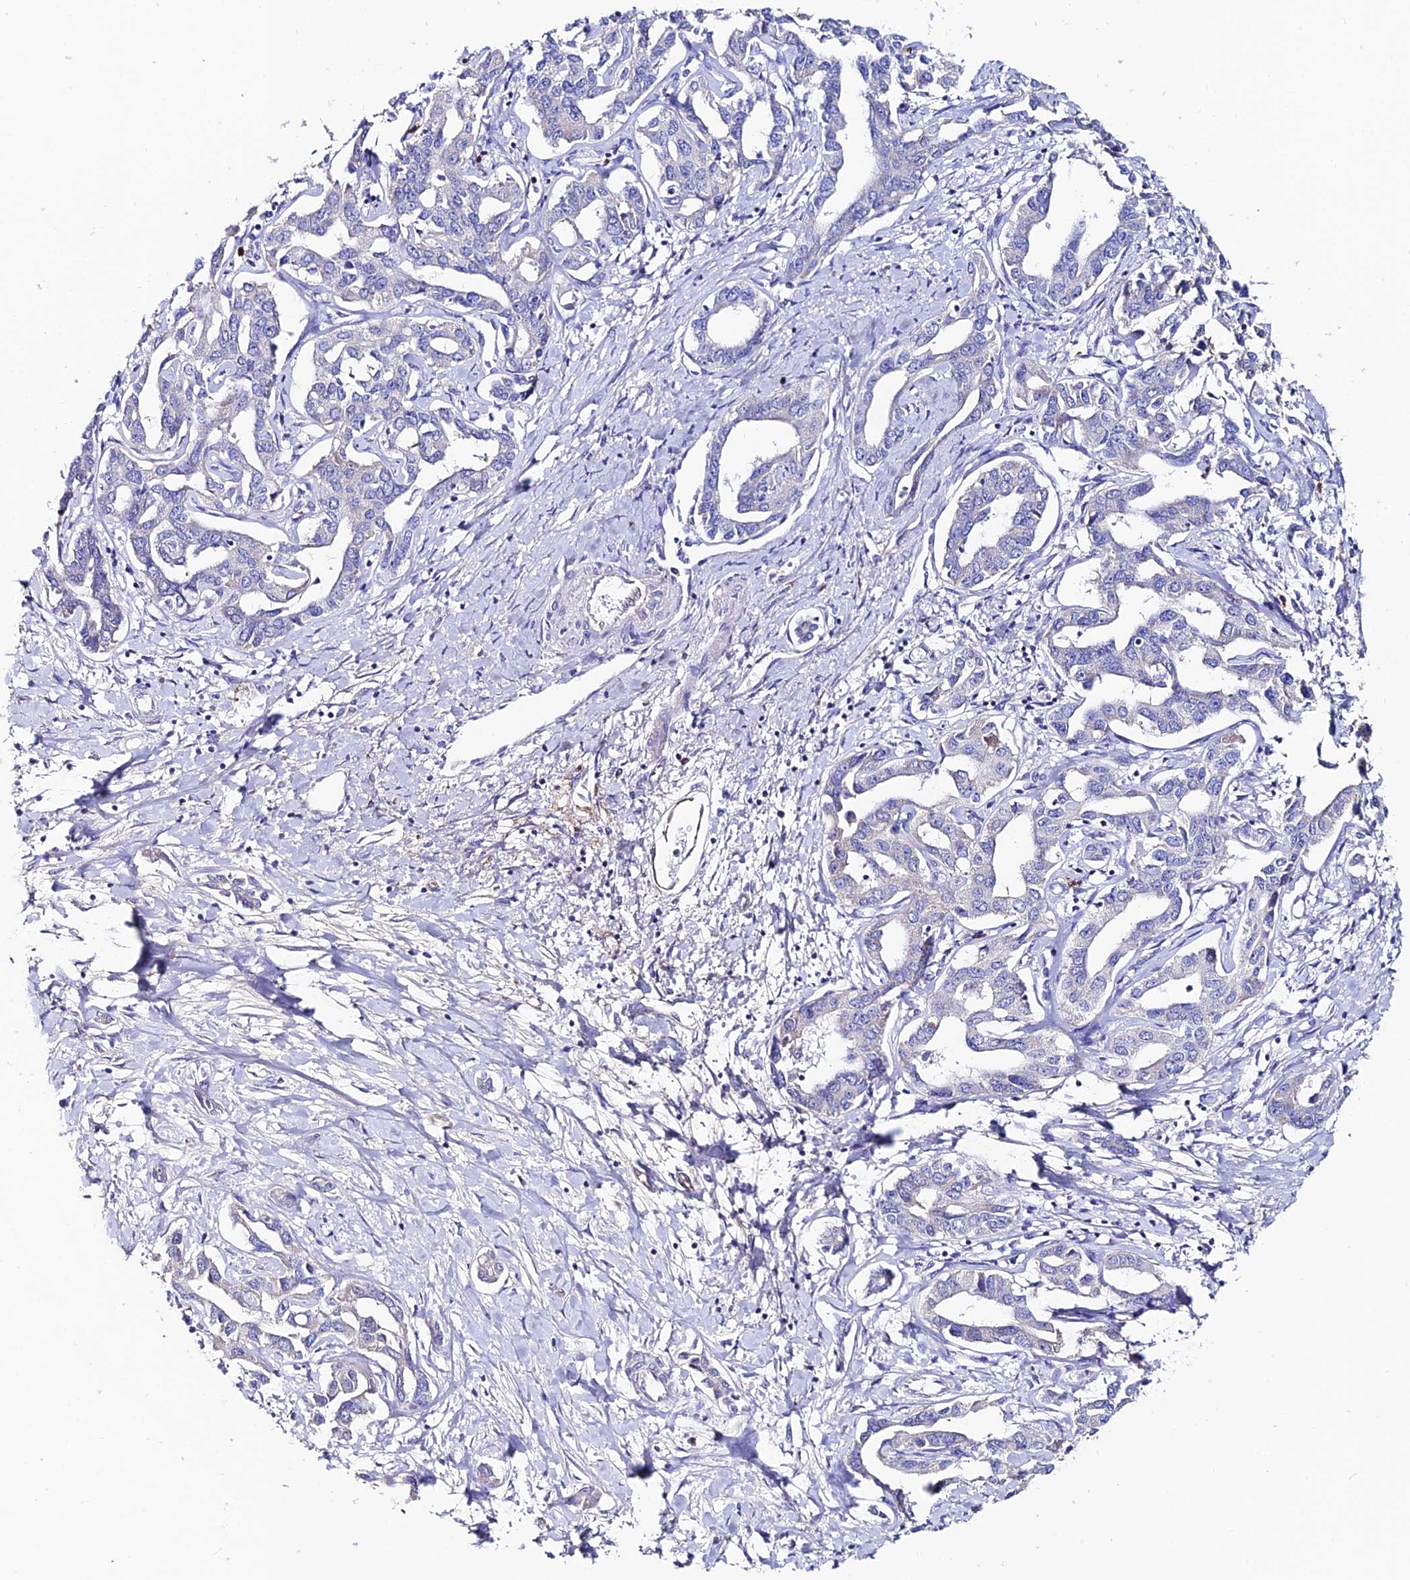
{"staining": {"intensity": "negative", "quantity": "none", "location": "none"}, "tissue": "liver cancer", "cell_type": "Tumor cells", "image_type": "cancer", "snomed": [{"axis": "morphology", "description": "Cholangiocarcinoma"}, {"axis": "topography", "description": "Liver"}], "caption": "Protein analysis of liver cholangiocarcinoma reveals no significant staining in tumor cells.", "gene": "SLC25A16", "patient": {"sex": "male", "age": 59}}